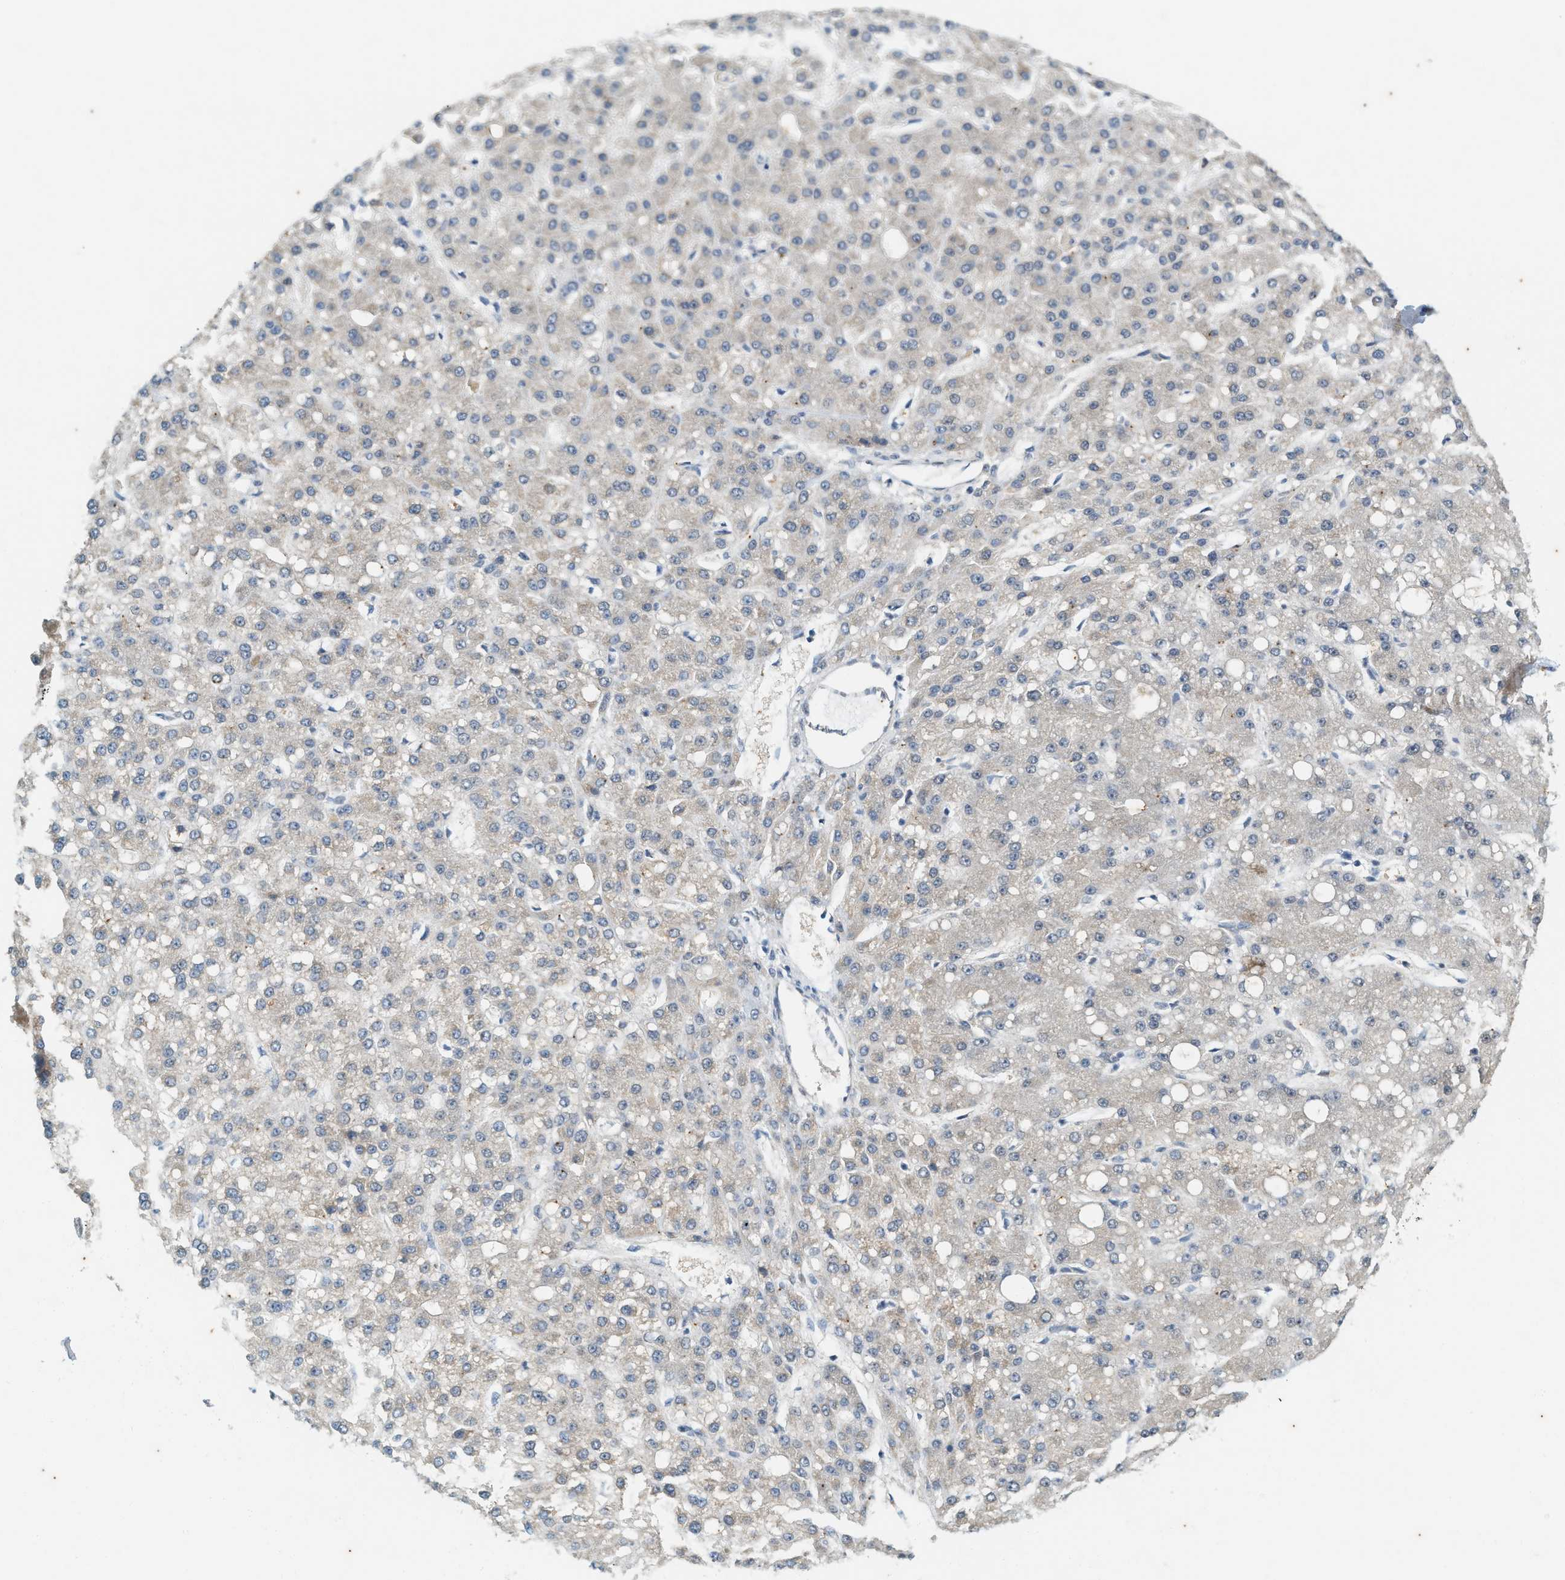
{"staining": {"intensity": "negative", "quantity": "none", "location": "none"}, "tissue": "liver cancer", "cell_type": "Tumor cells", "image_type": "cancer", "snomed": [{"axis": "morphology", "description": "Carcinoma, Hepatocellular, NOS"}, {"axis": "topography", "description": "Liver"}], "caption": "Immunohistochemical staining of liver cancer (hepatocellular carcinoma) displays no significant staining in tumor cells. (DAB immunohistochemistry (IHC) visualized using brightfield microscopy, high magnification).", "gene": "CHPF2", "patient": {"sex": "male", "age": 67}}